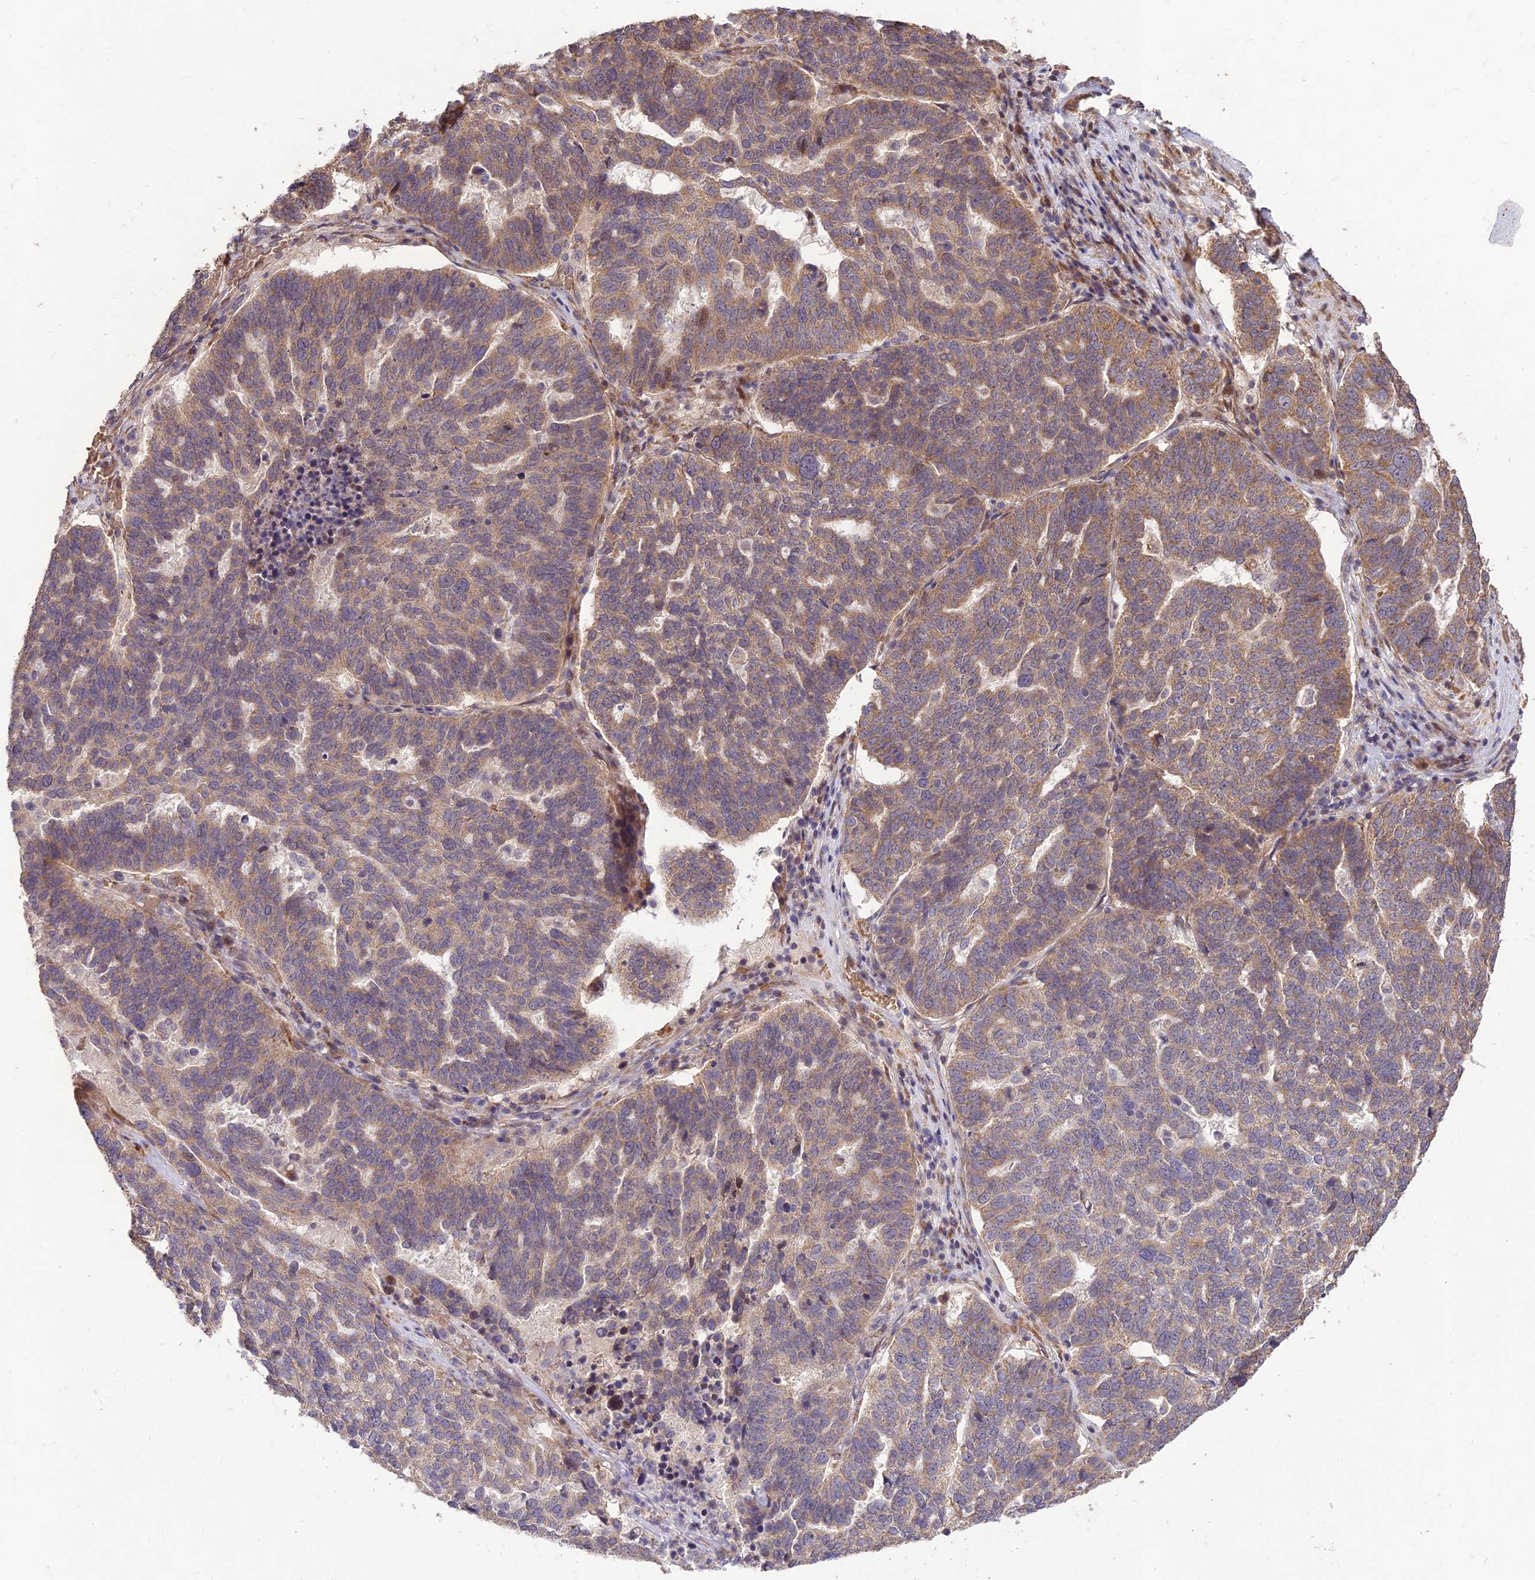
{"staining": {"intensity": "weak", "quantity": ">75%", "location": "cytoplasmic/membranous"}, "tissue": "ovarian cancer", "cell_type": "Tumor cells", "image_type": "cancer", "snomed": [{"axis": "morphology", "description": "Cystadenocarcinoma, serous, NOS"}, {"axis": "topography", "description": "Ovary"}], "caption": "The image reveals a brown stain indicating the presence of a protein in the cytoplasmic/membranous of tumor cells in serous cystadenocarcinoma (ovarian).", "gene": "PPP1R11", "patient": {"sex": "female", "age": 59}}